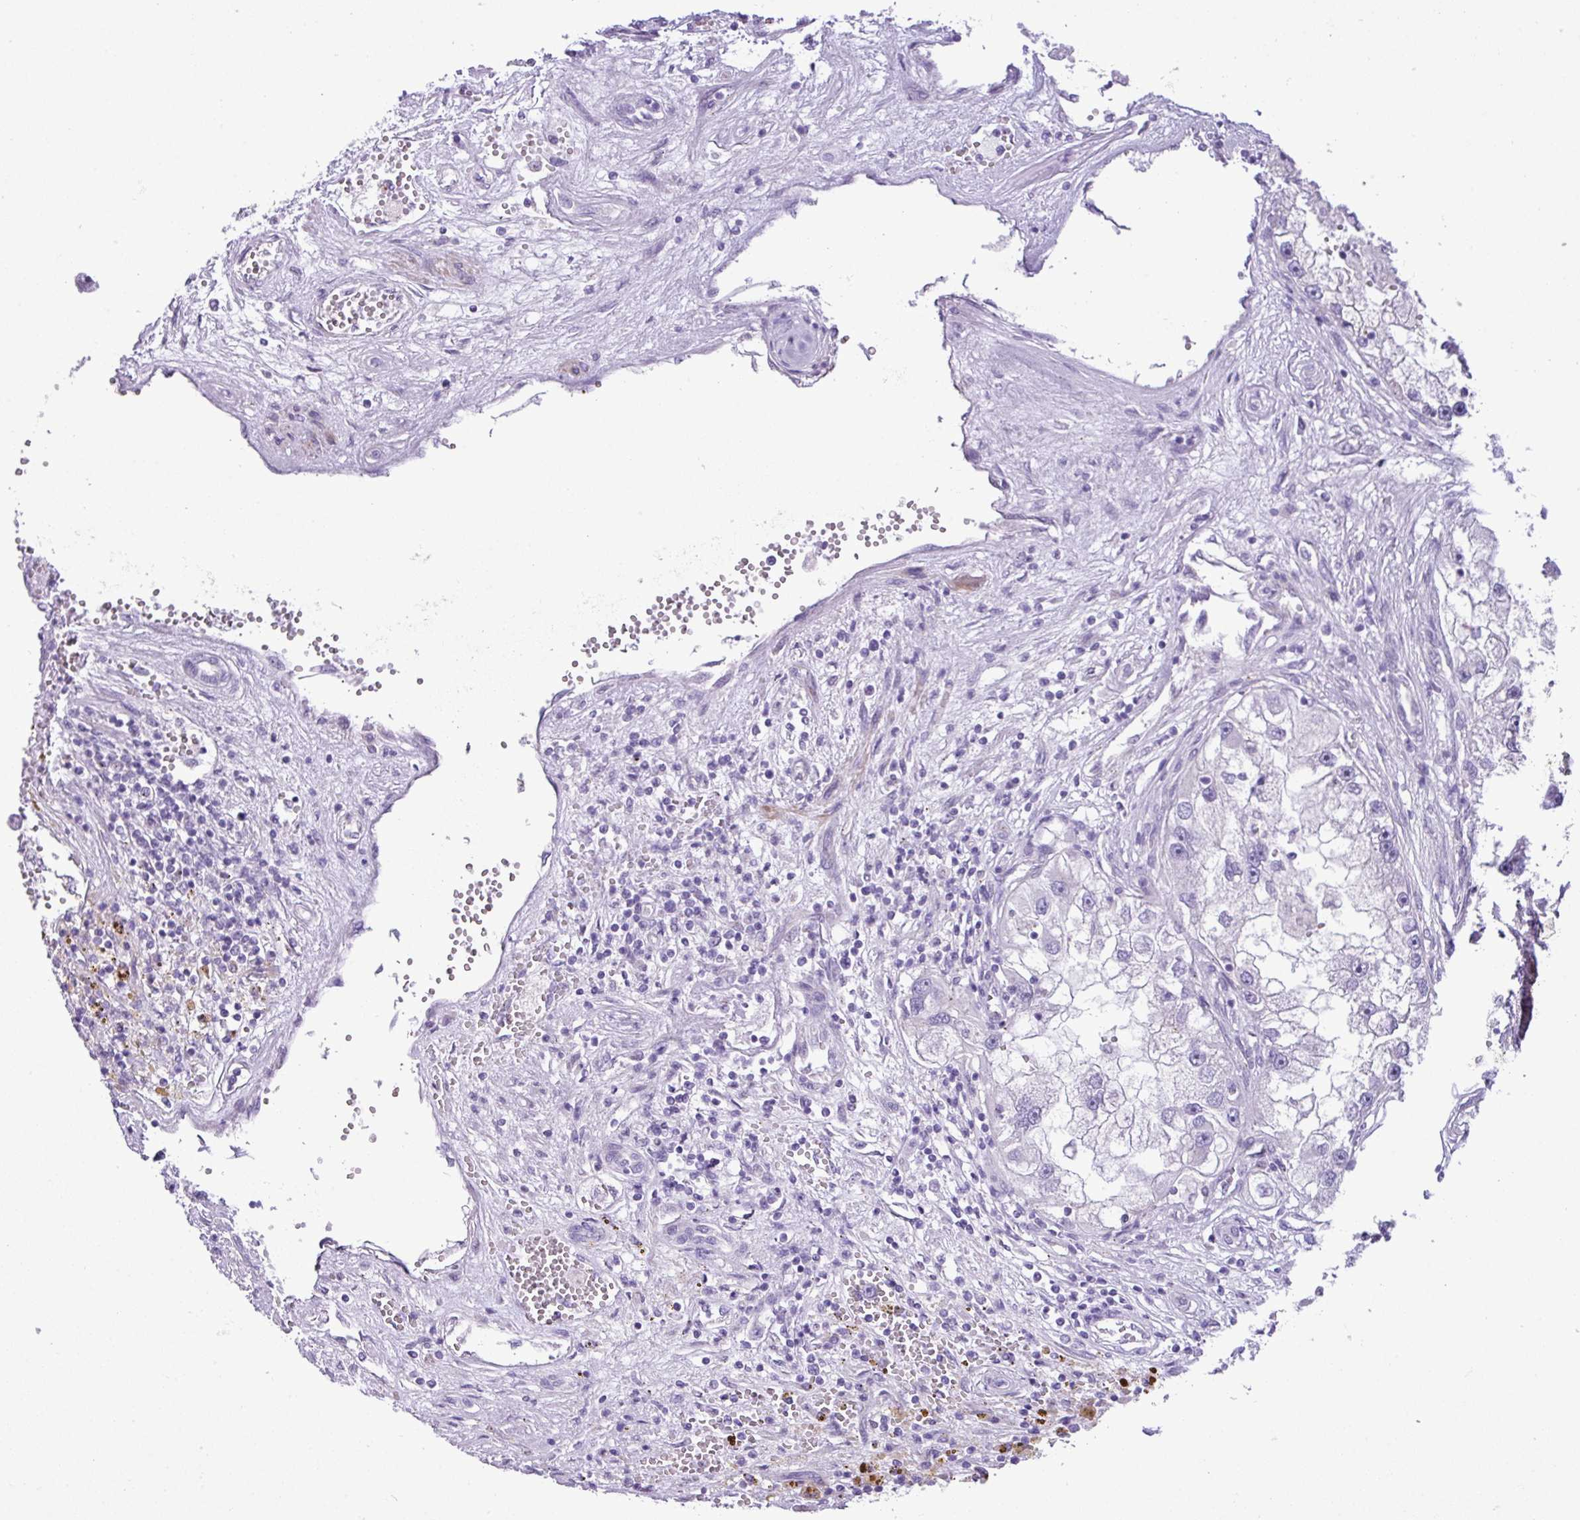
{"staining": {"intensity": "negative", "quantity": "none", "location": "none"}, "tissue": "renal cancer", "cell_type": "Tumor cells", "image_type": "cancer", "snomed": [{"axis": "morphology", "description": "Adenocarcinoma, NOS"}, {"axis": "topography", "description": "Kidney"}], "caption": "Tumor cells show no significant protein positivity in adenocarcinoma (renal). The staining was performed using DAB (3,3'-diaminobenzidine) to visualize the protein expression in brown, while the nuclei were stained in blue with hematoxylin (Magnification: 20x).", "gene": "SPINK8", "patient": {"sex": "male", "age": 63}}